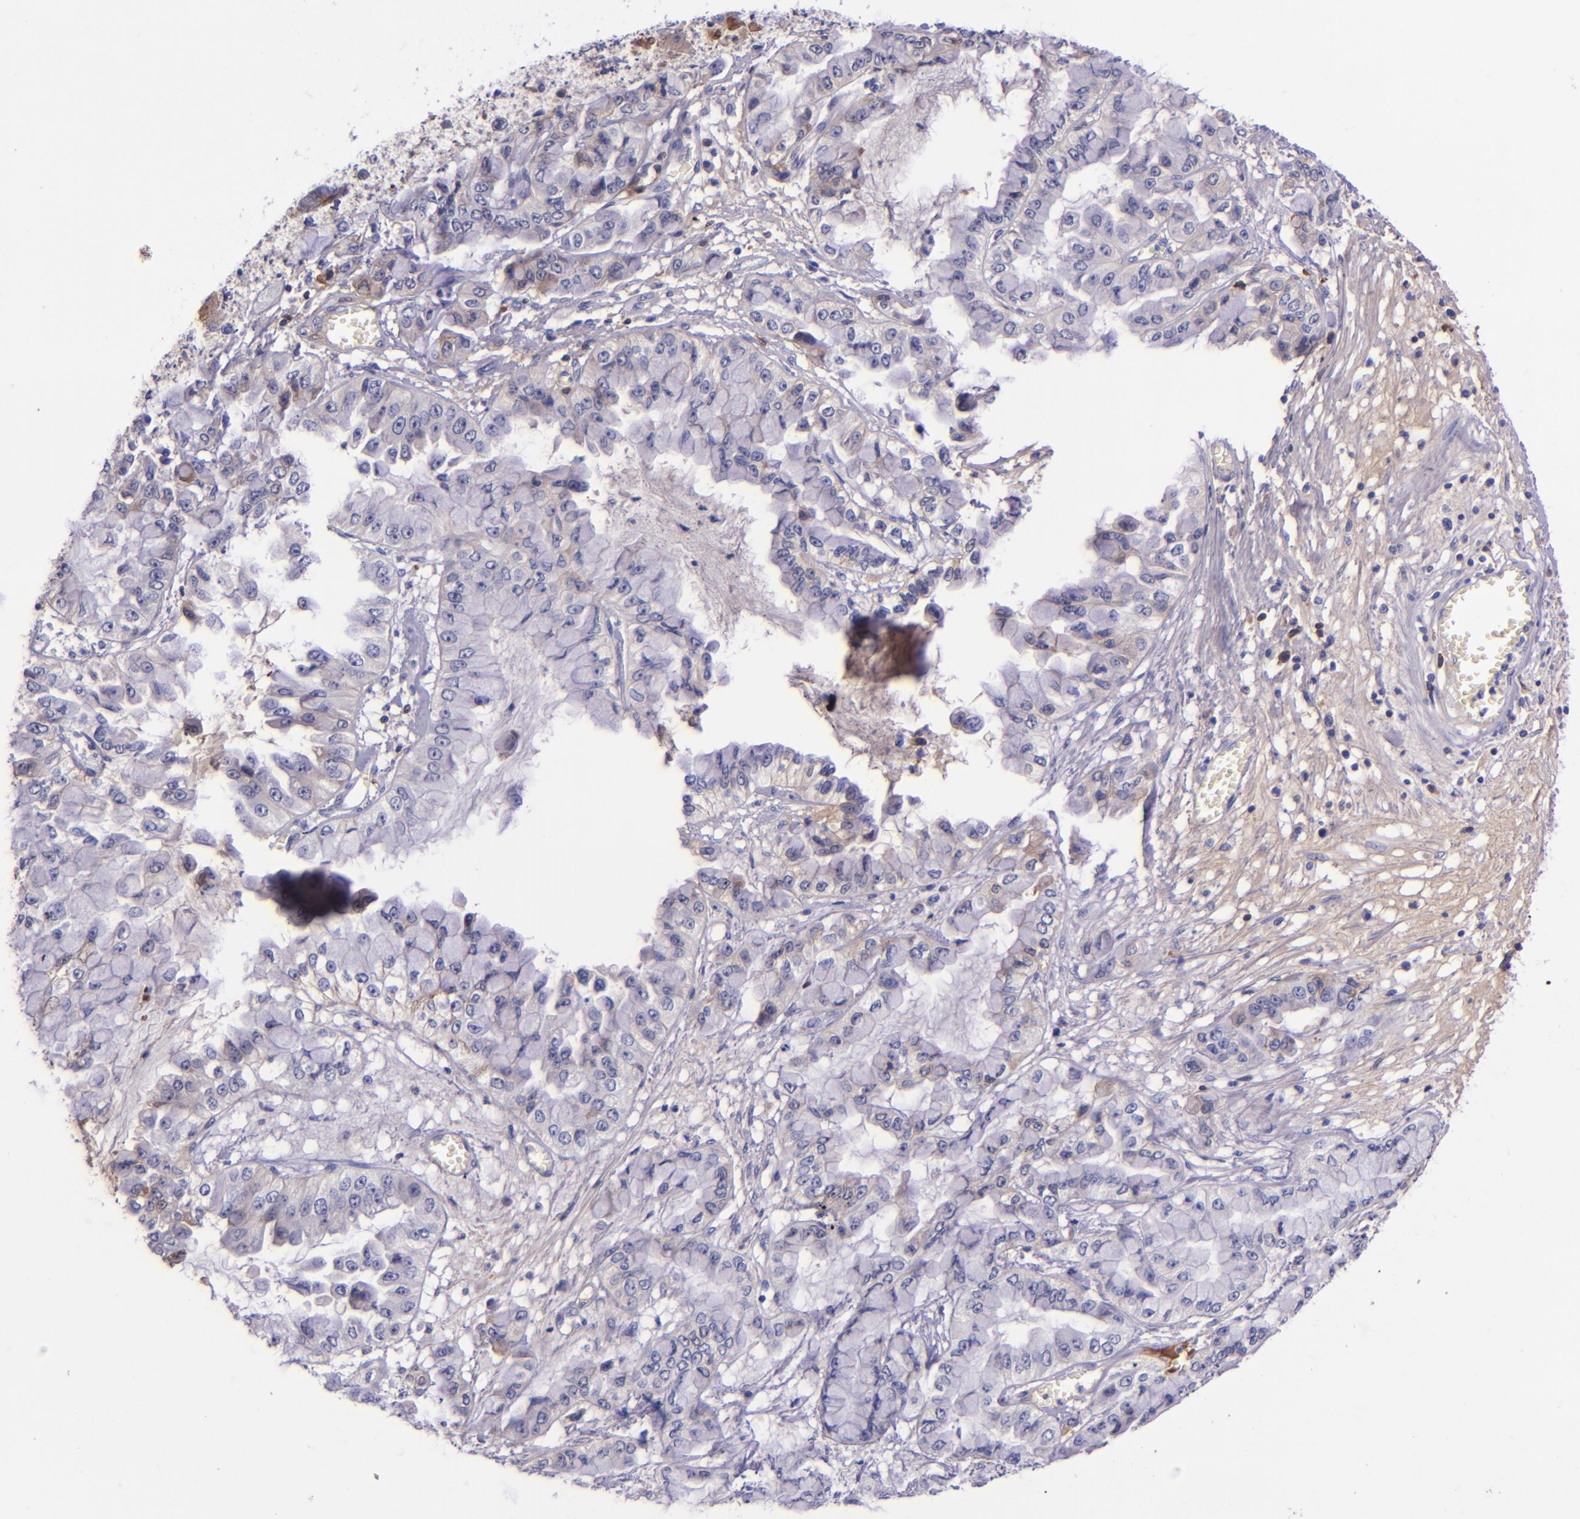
{"staining": {"intensity": "negative", "quantity": "none", "location": "none"}, "tissue": "liver cancer", "cell_type": "Tumor cells", "image_type": "cancer", "snomed": [{"axis": "morphology", "description": "Cholangiocarcinoma"}, {"axis": "topography", "description": "Liver"}], "caption": "This is an IHC micrograph of liver cholangiocarcinoma. There is no positivity in tumor cells.", "gene": "KNG1", "patient": {"sex": "female", "age": 79}}